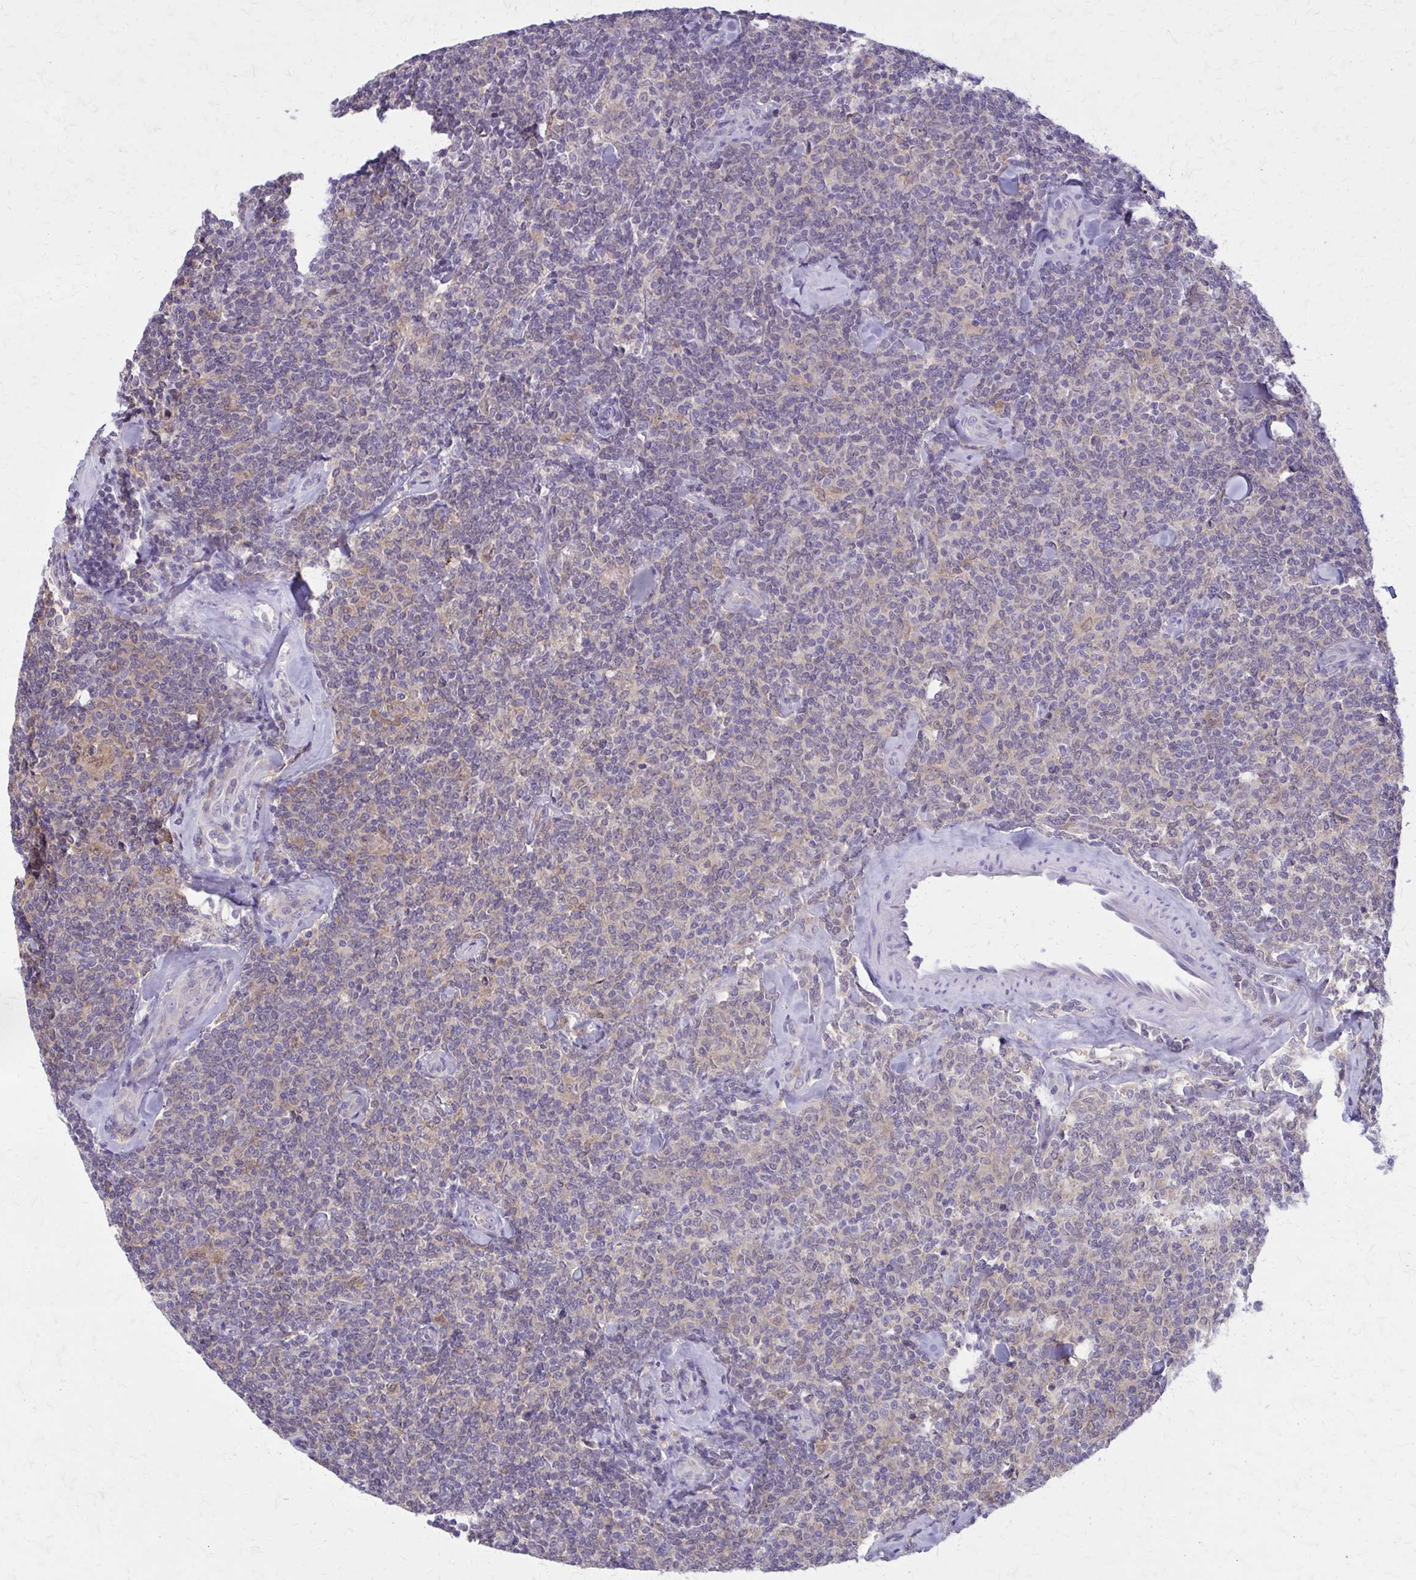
{"staining": {"intensity": "weak", "quantity": "<25%", "location": "cytoplasmic/membranous"}, "tissue": "lymphoma", "cell_type": "Tumor cells", "image_type": "cancer", "snomed": [{"axis": "morphology", "description": "Malignant lymphoma, non-Hodgkin's type, Low grade"}, {"axis": "topography", "description": "Lymph node"}], "caption": "Lymphoma stained for a protein using IHC demonstrates no positivity tumor cells.", "gene": "NRBF2", "patient": {"sex": "female", "age": 56}}